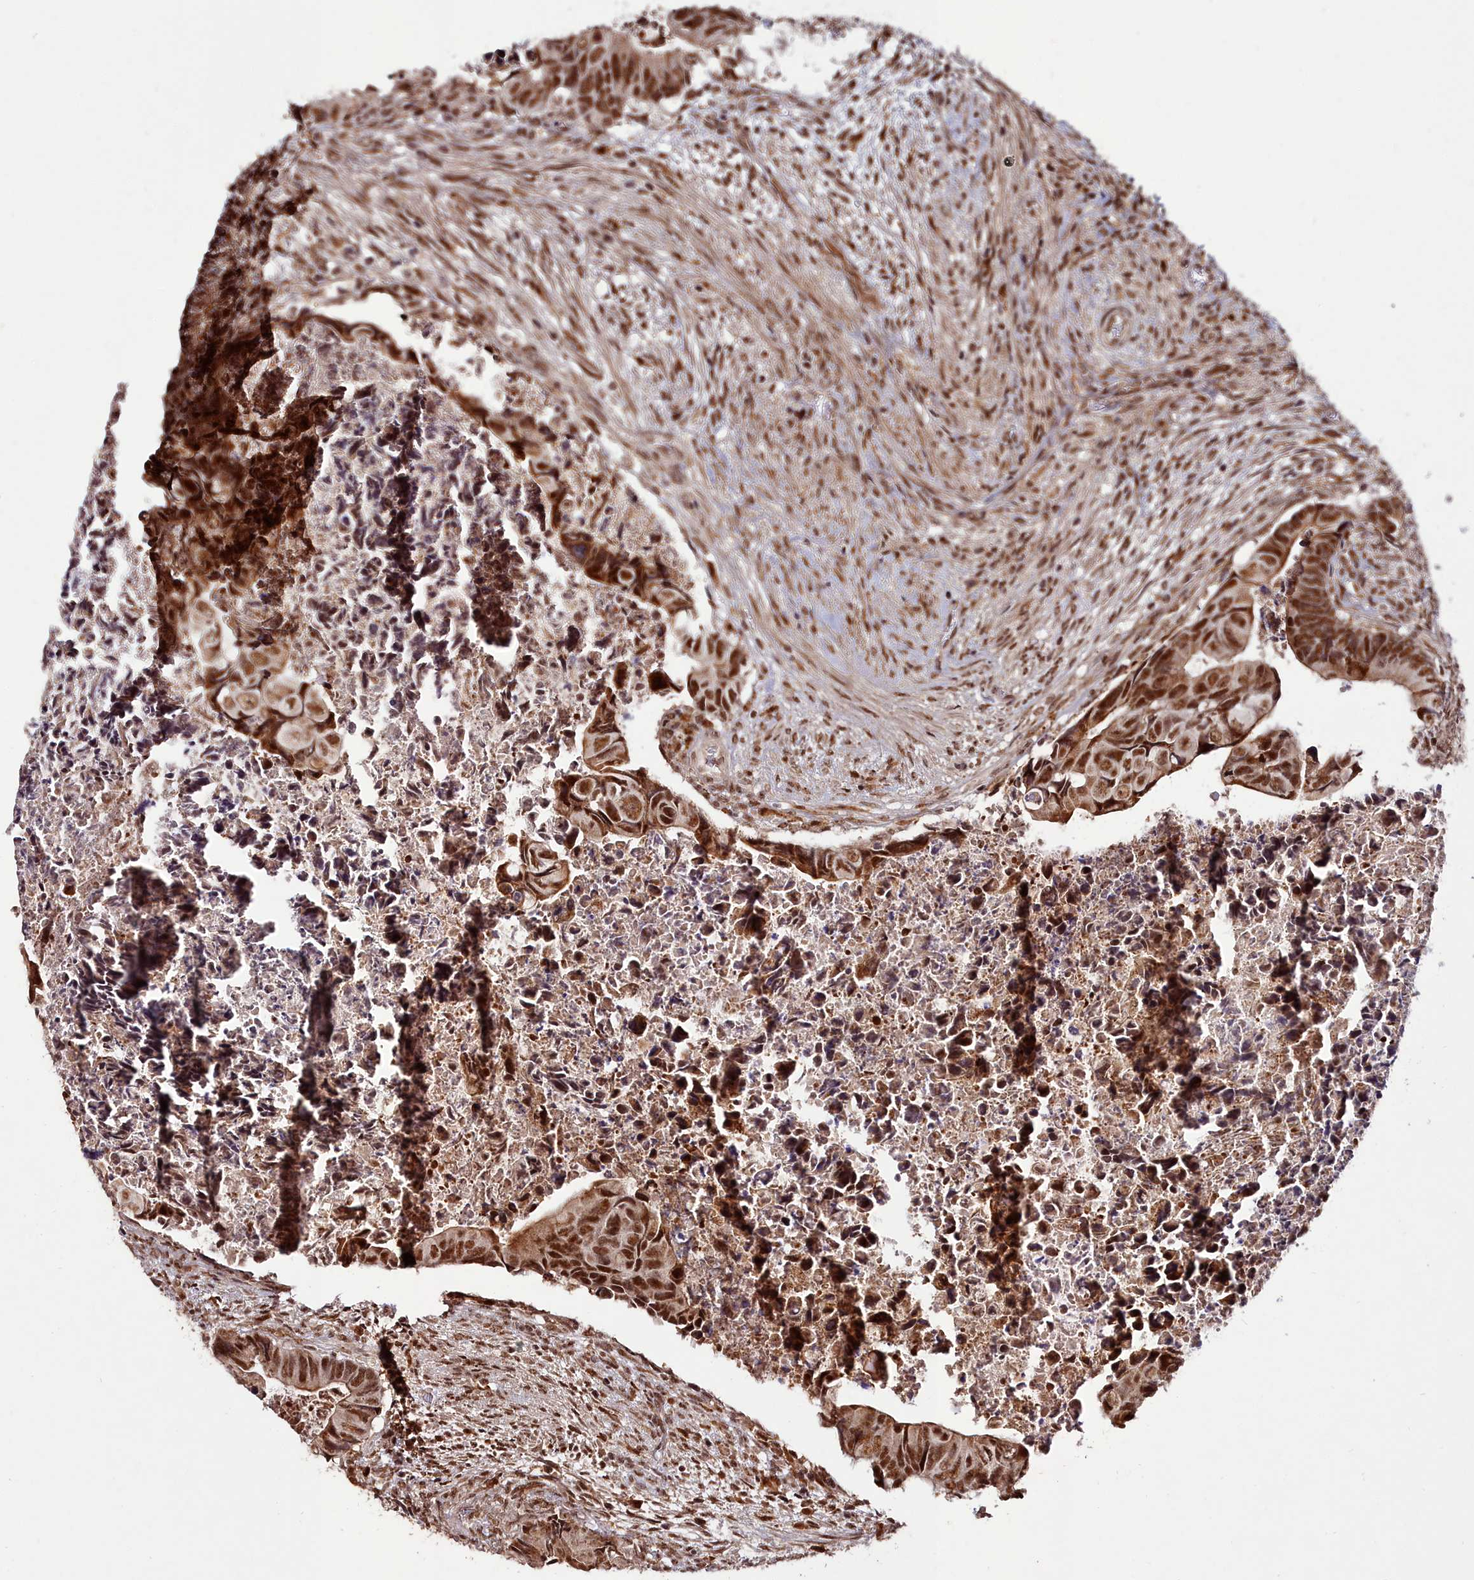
{"staining": {"intensity": "strong", "quantity": ">75%", "location": "nuclear"}, "tissue": "colorectal cancer", "cell_type": "Tumor cells", "image_type": "cancer", "snomed": [{"axis": "morphology", "description": "Adenocarcinoma, NOS"}, {"axis": "topography", "description": "Rectum"}], "caption": "An image of colorectal adenocarcinoma stained for a protein shows strong nuclear brown staining in tumor cells.", "gene": "CXXC1", "patient": {"sex": "female", "age": 78}}